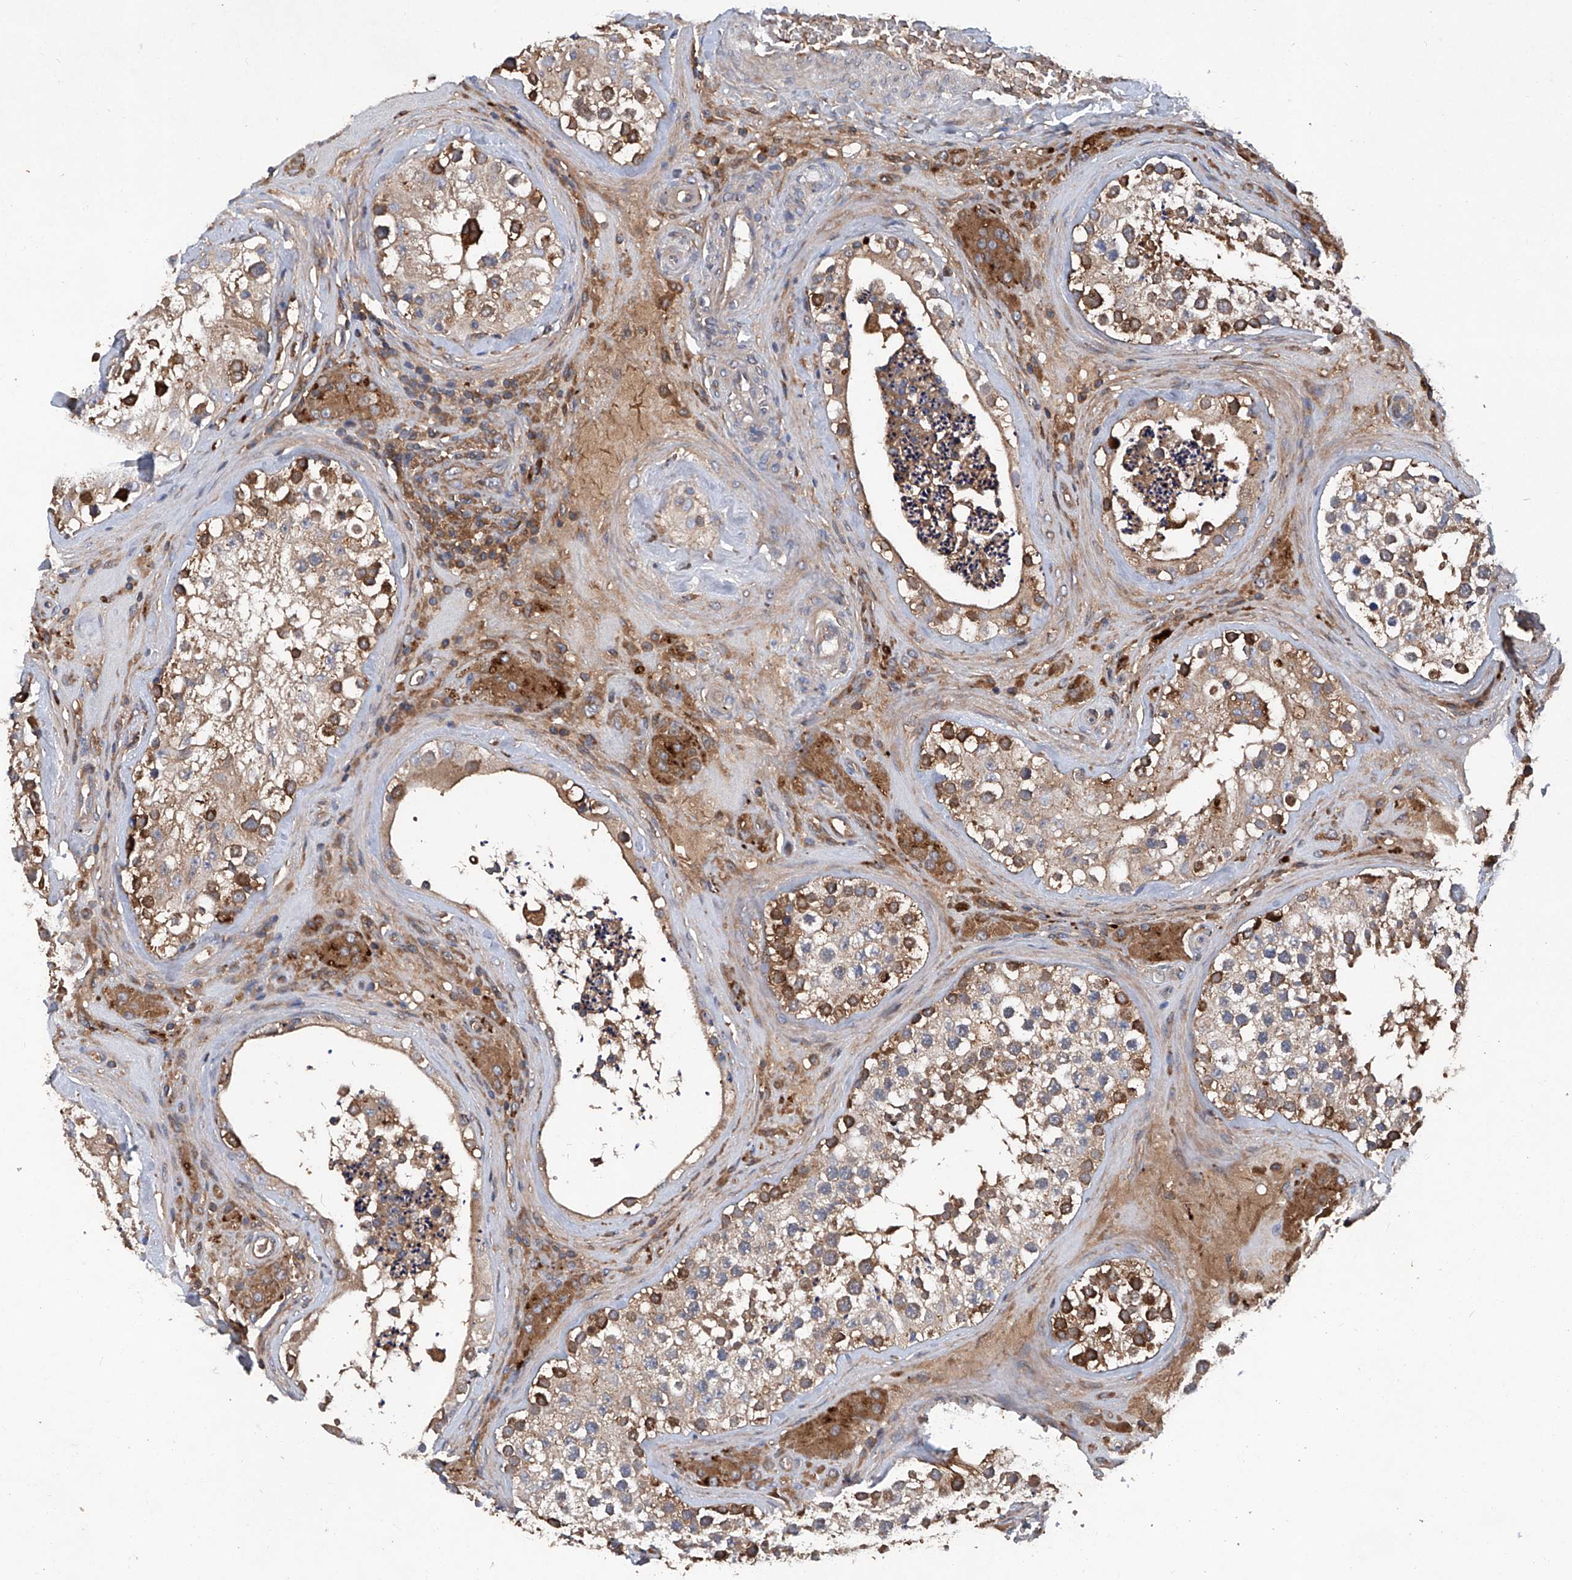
{"staining": {"intensity": "strong", "quantity": "25%-75%", "location": "cytoplasmic/membranous"}, "tissue": "testis", "cell_type": "Cells in seminiferous ducts", "image_type": "normal", "snomed": [{"axis": "morphology", "description": "Normal tissue, NOS"}, {"axis": "topography", "description": "Testis"}], "caption": "This image reveals IHC staining of unremarkable human testis, with high strong cytoplasmic/membranous staining in about 25%-75% of cells in seminiferous ducts.", "gene": "ASCC3", "patient": {"sex": "male", "age": 46}}